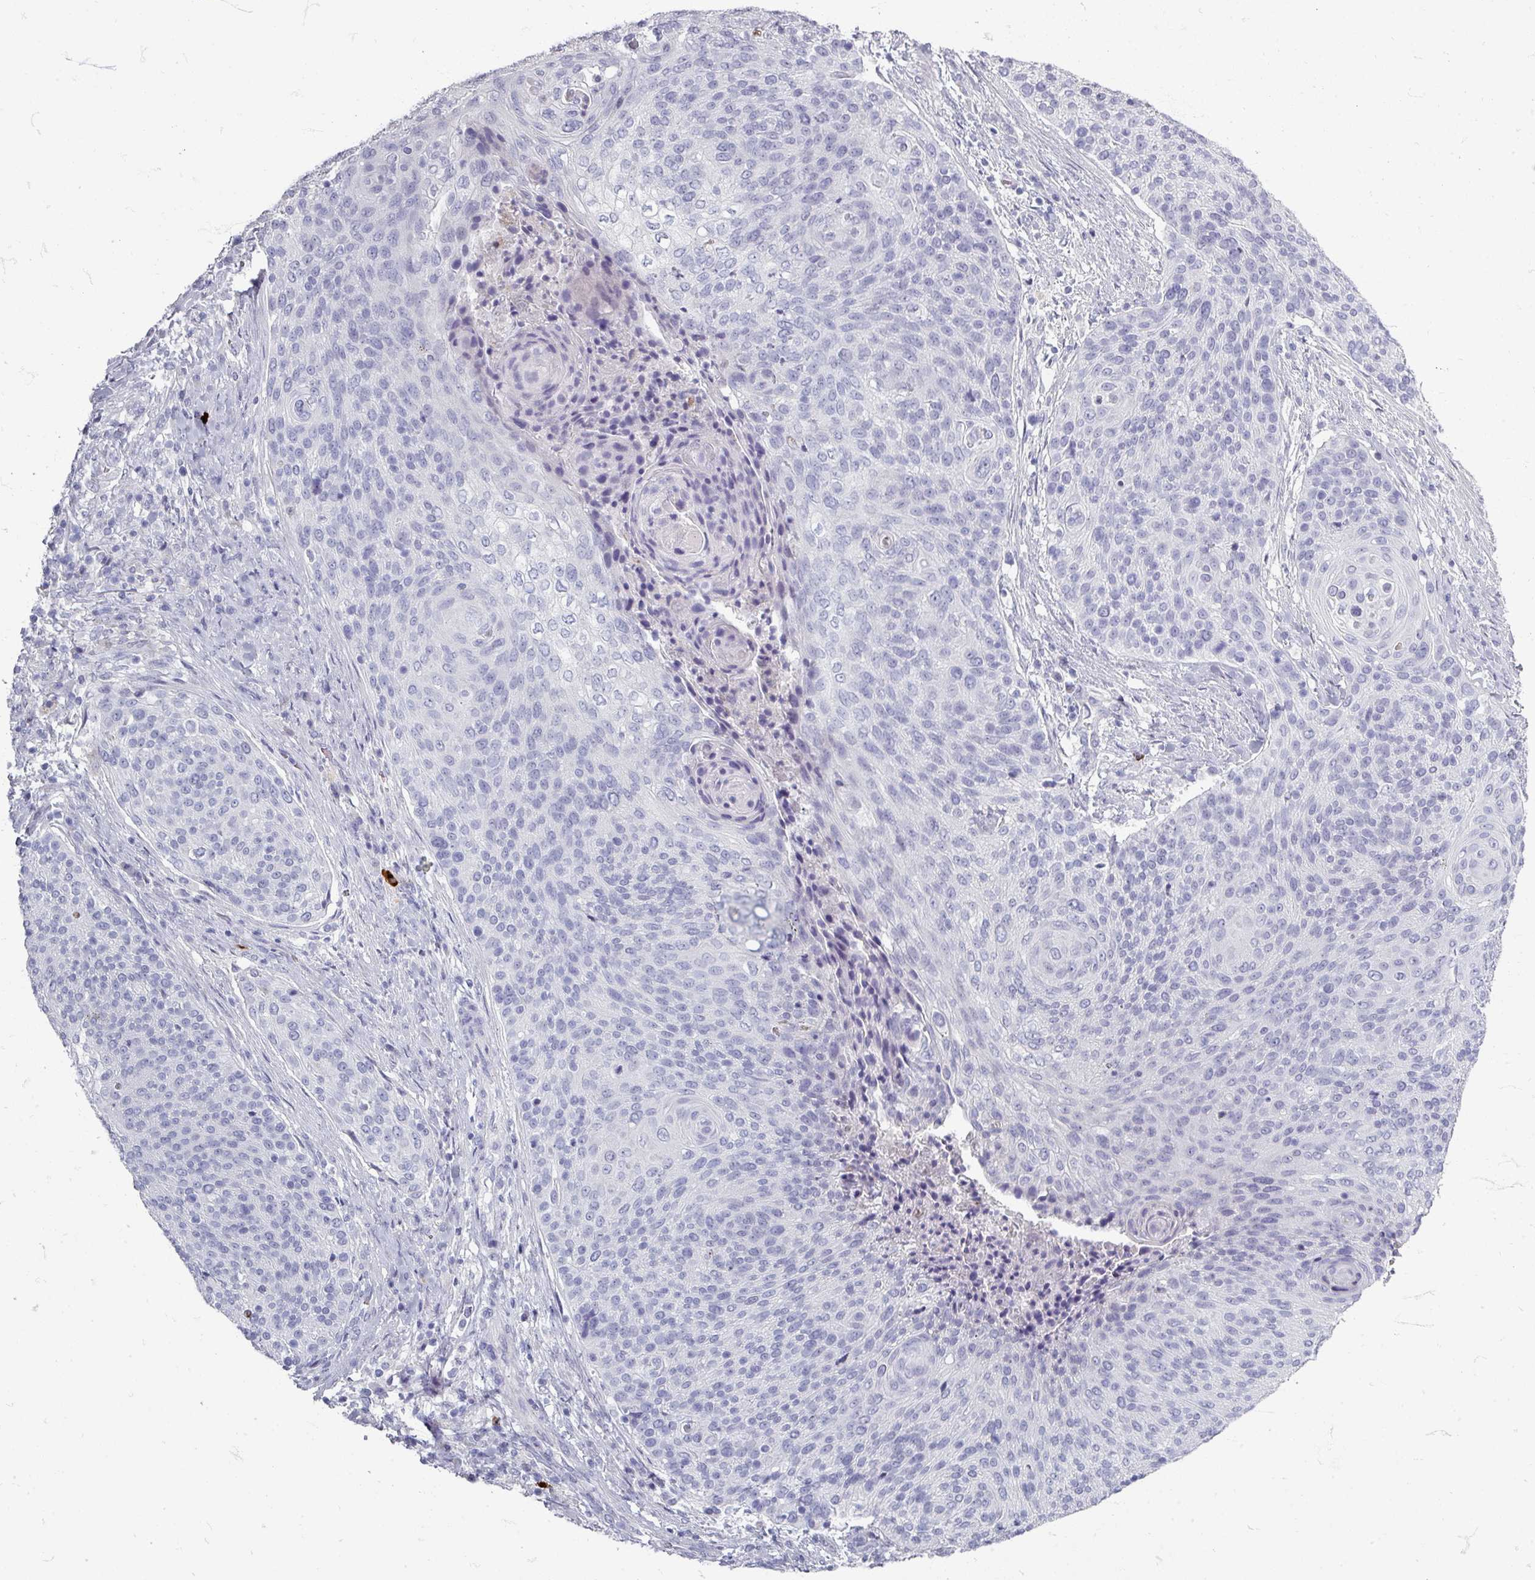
{"staining": {"intensity": "negative", "quantity": "none", "location": "none"}, "tissue": "cervical cancer", "cell_type": "Tumor cells", "image_type": "cancer", "snomed": [{"axis": "morphology", "description": "Squamous cell carcinoma, NOS"}, {"axis": "topography", "description": "Cervix"}], "caption": "The immunohistochemistry (IHC) micrograph has no significant expression in tumor cells of squamous cell carcinoma (cervical) tissue. (DAB immunohistochemistry with hematoxylin counter stain).", "gene": "ZNF878", "patient": {"sex": "female", "age": 31}}